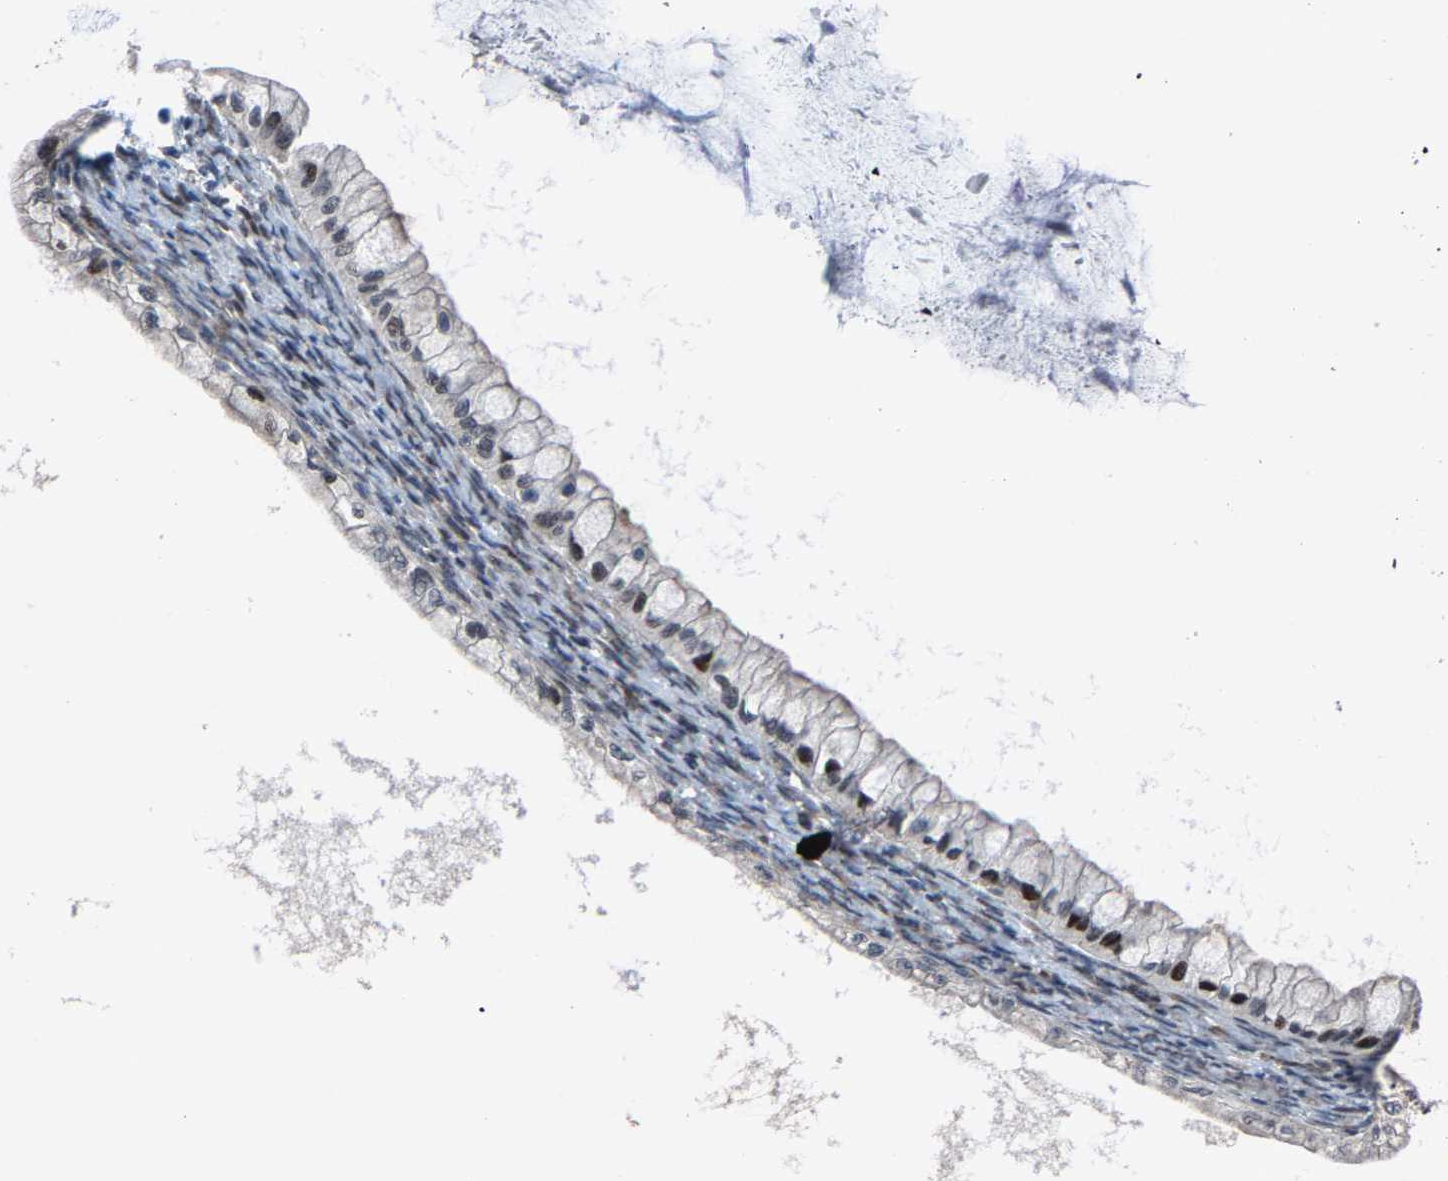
{"staining": {"intensity": "moderate", "quantity": "<25%", "location": "nuclear"}, "tissue": "ovarian cancer", "cell_type": "Tumor cells", "image_type": "cancer", "snomed": [{"axis": "morphology", "description": "Cystadenocarcinoma, mucinous, NOS"}, {"axis": "topography", "description": "Ovary"}], "caption": "Immunohistochemistry staining of ovarian mucinous cystadenocarcinoma, which displays low levels of moderate nuclear expression in approximately <25% of tumor cells indicating moderate nuclear protein positivity. The staining was performed using DAB (brown) for protein detection and nuclei were counterstained in hematoxylin (blue).", "gene": "HAUS6", "patient": {"sex": "female", "age": 57}}